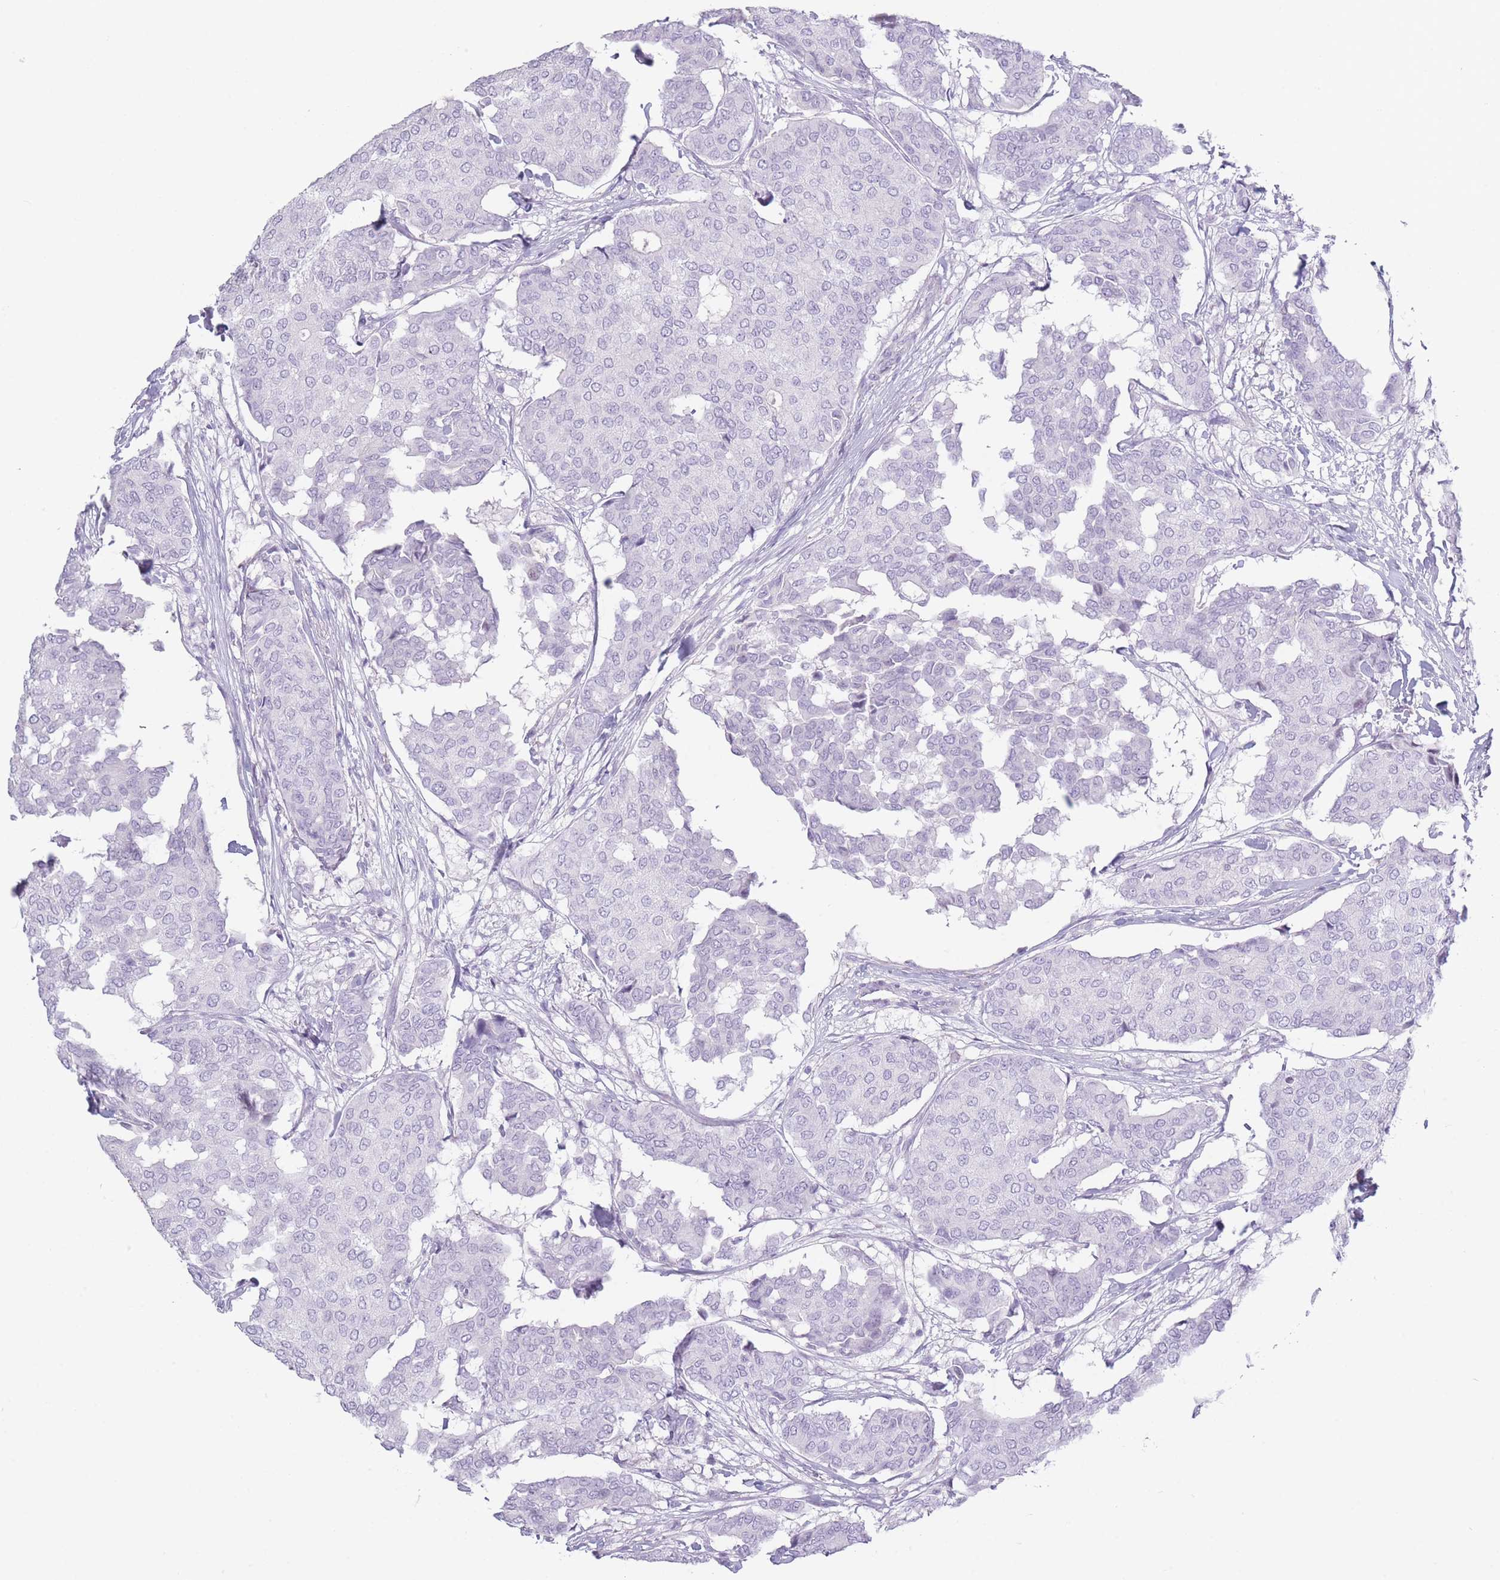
{"staining": {"intensity": "negative", "quantity": "none", "location": "none"}, "tissue": "breast cancer", "cell_type": "Tumor cells", "image_type": "cancer", "snomed": [{"axis": "morphology", "description": "Duct carcinoma"}, {"axis": "topography", "description": "Breast"}], "caption": "Tumor cells are negative for protein expression in human invasive ductal carcinoma (breast). Brightfield microscopy of immunohistochemistry stained with DAB (brown) and hematoxylin (blue), captured at high magnification.", "gene": "PLEKHG2", "patient": {"sex": "female", "age": 75}}